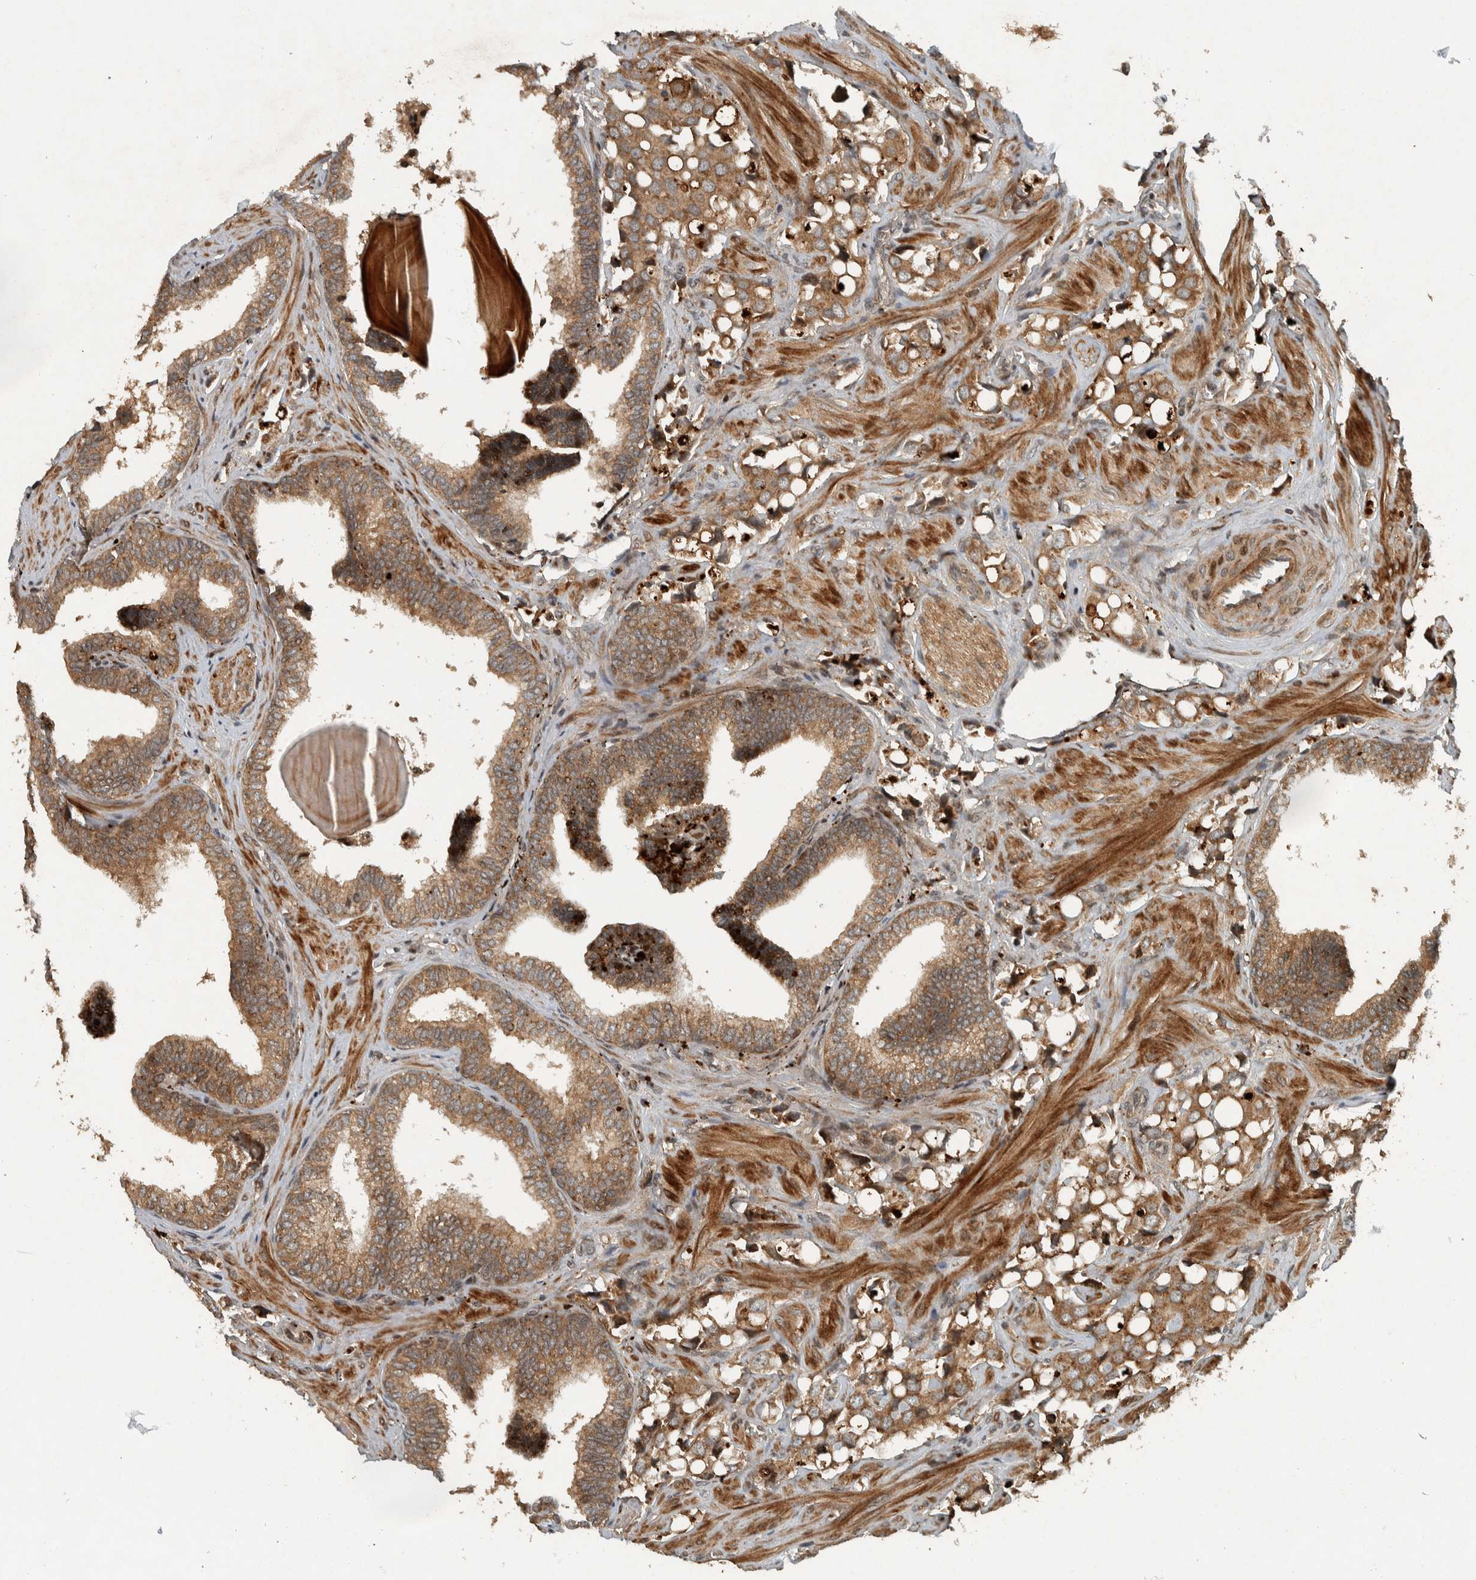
{"staining": {"intensity": "moderate", "quantity": ">75%", "location": "cytoplasmic/membranous"}, "tissue": "prostate cancer", "cell_type": "Tumor cells", "image_type": "cancer", "snomed": [{"axis": "morphology", "description": "Adenocarcinoma, High grade"}, {"axis": "topography", "description": "Prostate"}], "caption": "Protein analysis of high-grade adenocarcinoma (prostate) tissue displays moderate cytoplasmic/membranous expression in about >75% of tumor cells.", "gene": "KIFAP3", "patient": {"sex": "male", "age": 52}}